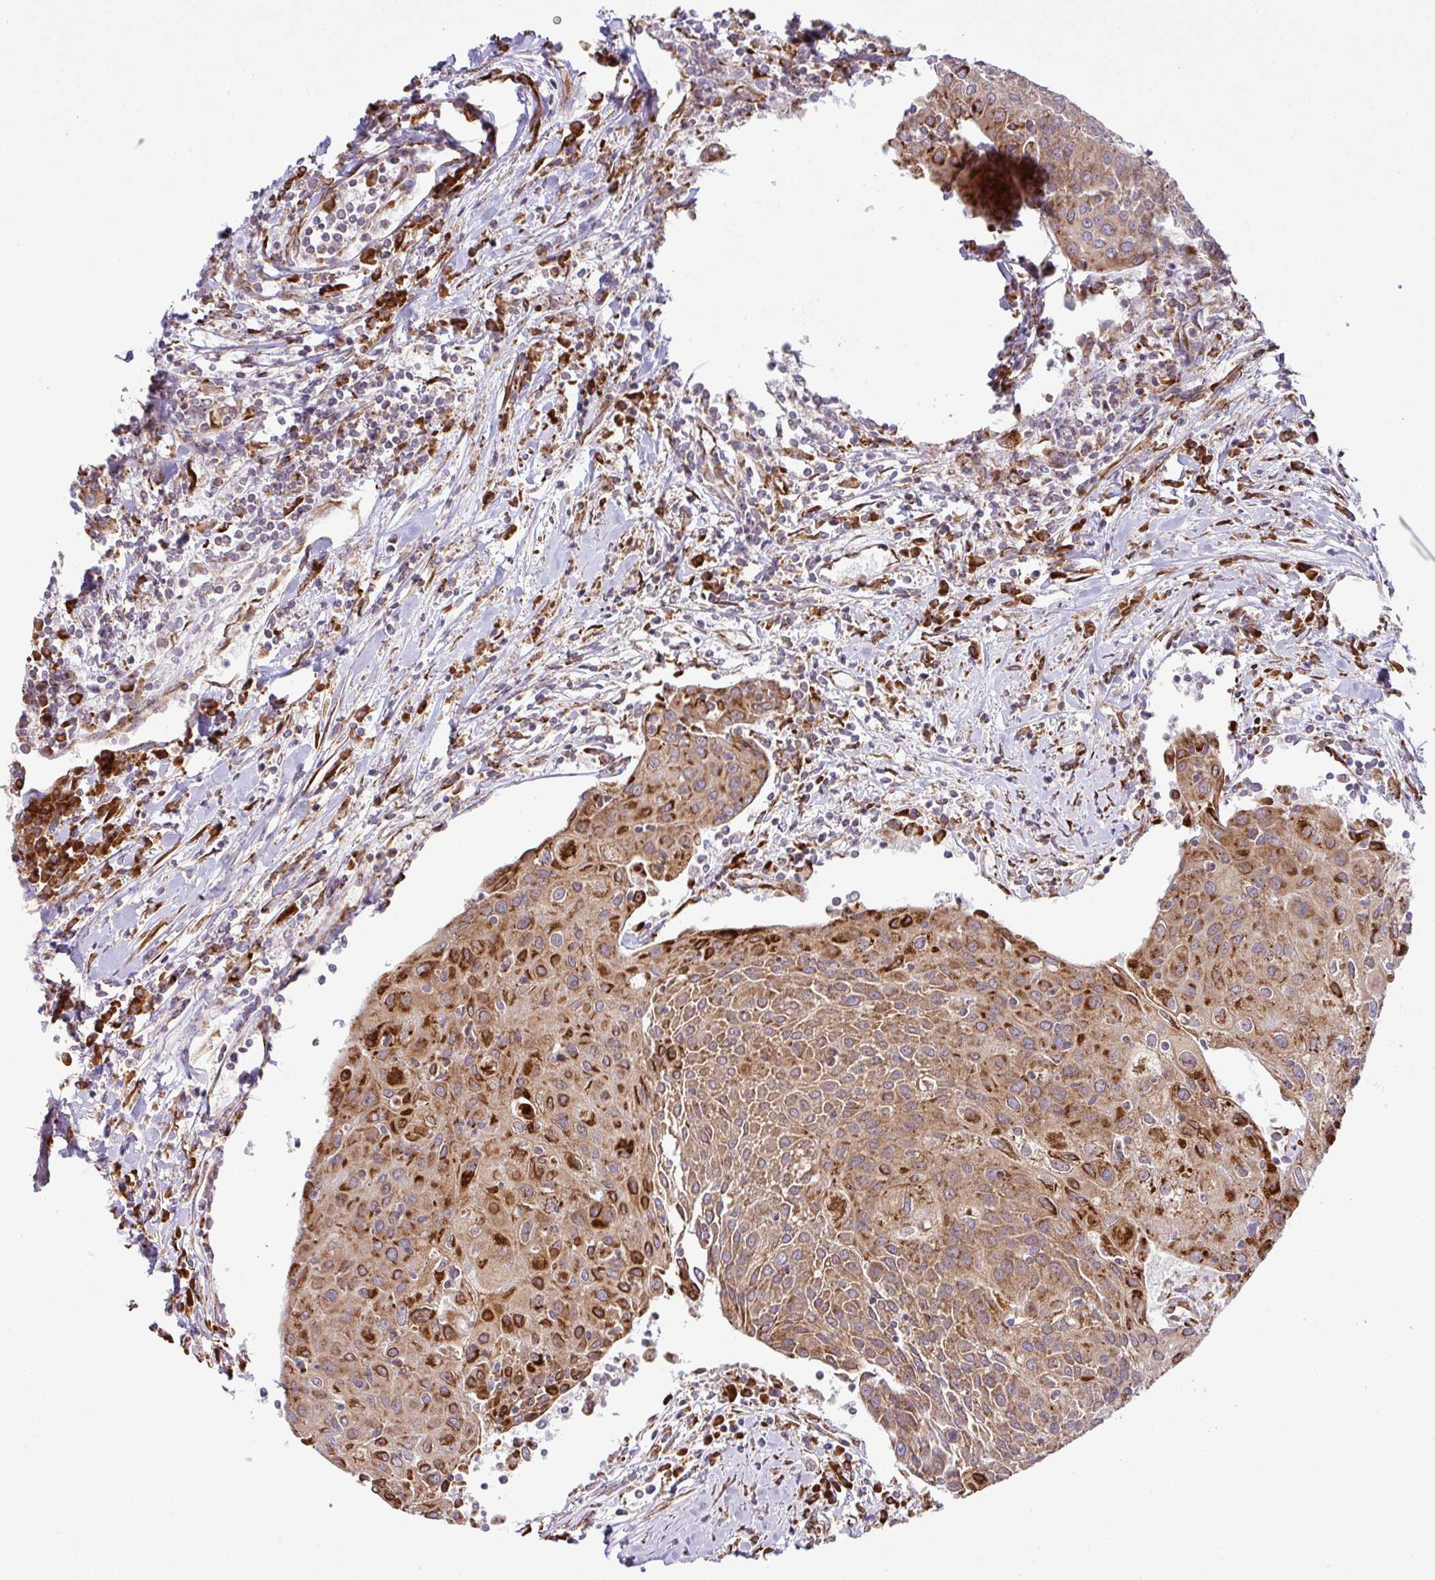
{"staining": {"intensity": "moderate", "quantity": ">75%", "location": "cytoplasmic/membranous"}, "tissue": "urothelial cancer", "cell_type": "Tumor cells", "image_type": "cancer", "snomed": [{"axis": "morphology", "description": "Urothelial carcinoma, High grade"}, {"axis": "topography", "description": "Urinary bladder"}], "caption": "Protein expression analysis of human urothelial cancer reveals moderate cytoplasmic/membranous staining in about >75% of tumor cells. (brown staining indicates protein expression, while blue staining denotes nuclei).", "gene": "SLC39A7", "patient": {"sex": "female", "age": 85}}